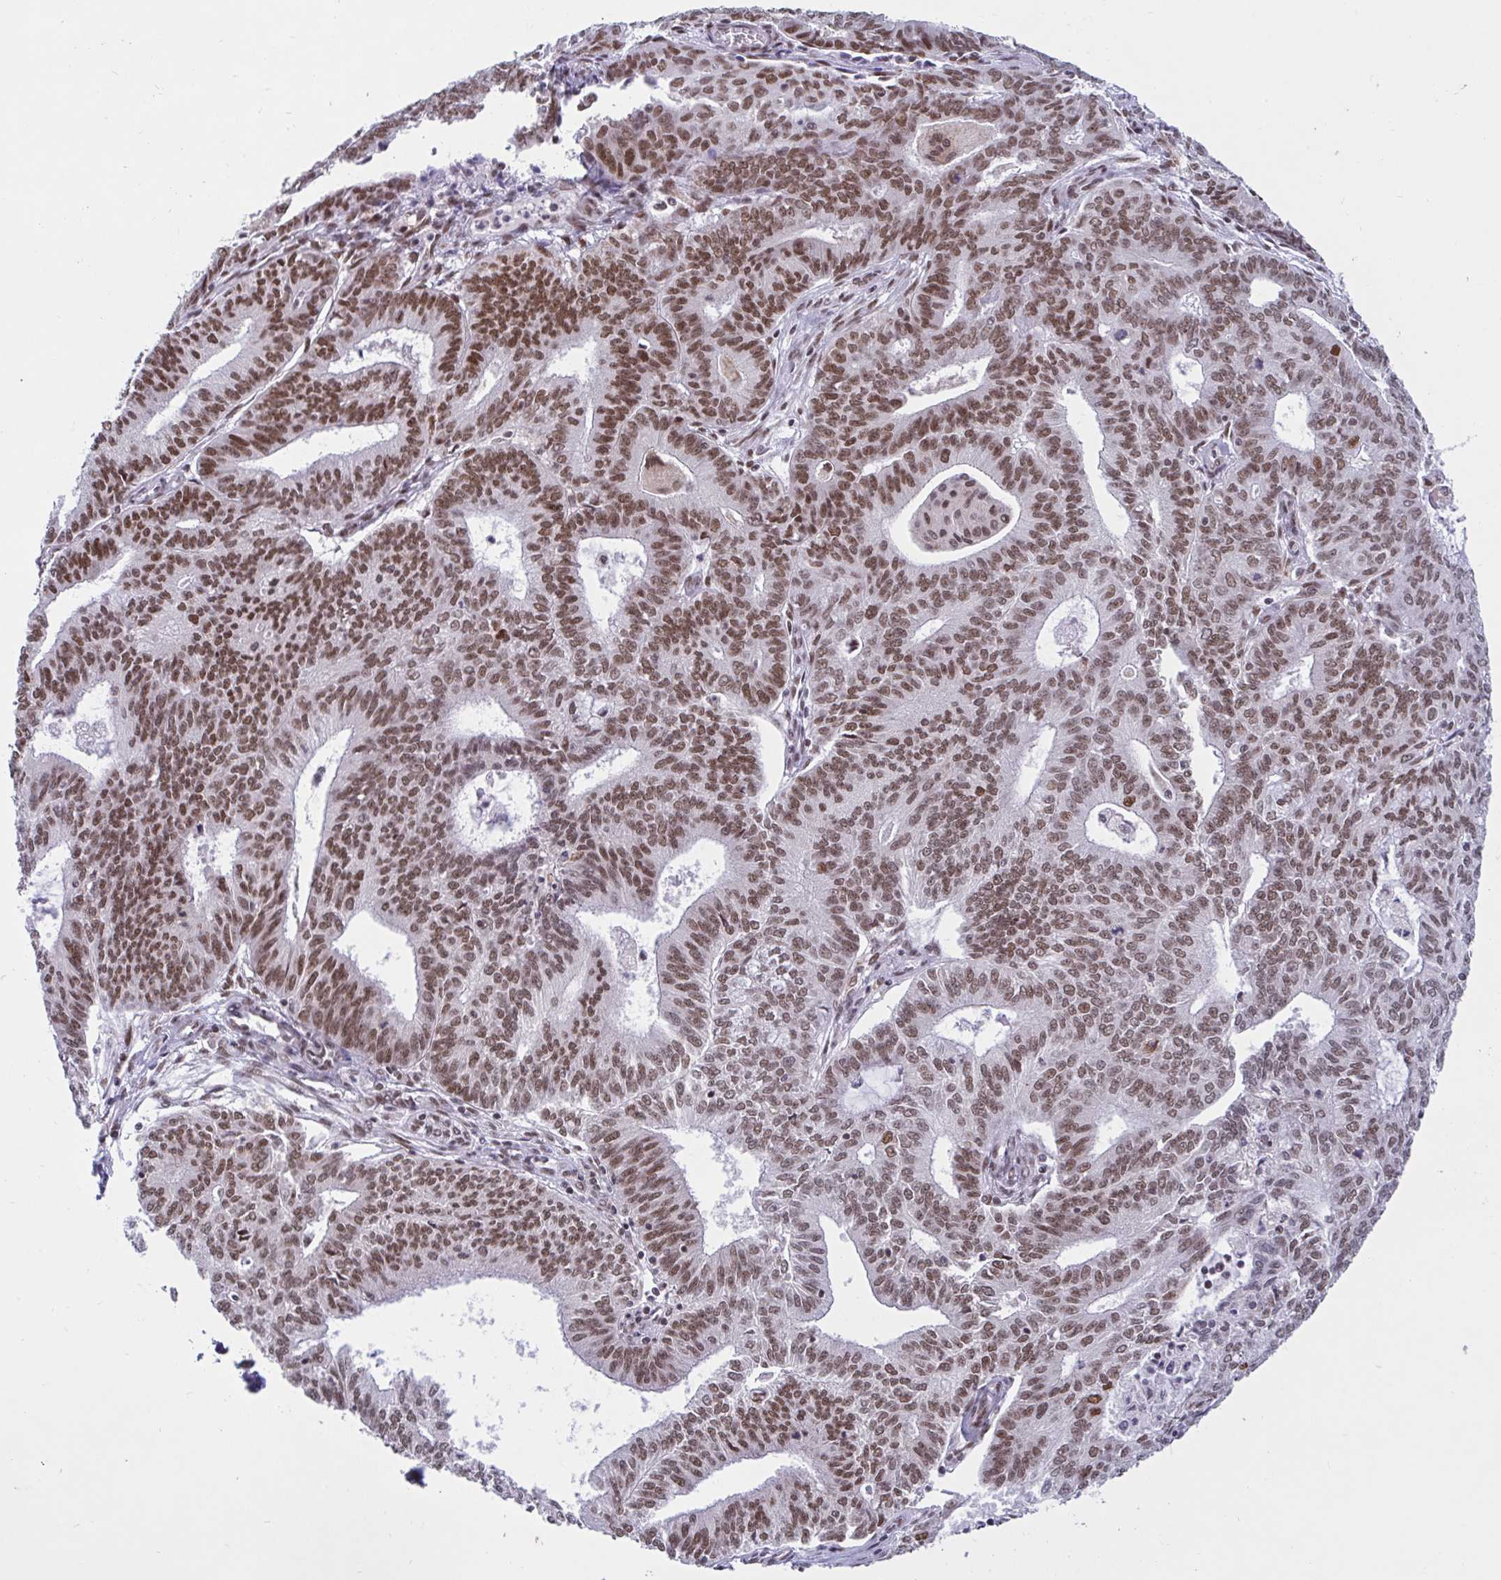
{"staining": {"intensity": "moderate", "quantity": ">75%", "location": "nuclear"}, "tissue": "endometrial cancer", "cell_type": "Tumor cells", "image_type": "cancer", "snomed": [{"axis": "morphology", "description": "Adenocarcinoma, NOS"}, {"axis": "topography", "description": "Endometrium"}], "caption": "About >75% of tumor cells in human endometrial adenocarcinoma exhibit moderate nuclear protein staining as visualized by brown immunohistochemical staining.", "gene": "PHF10", "patient": {"sex": "female", "age": 61}}